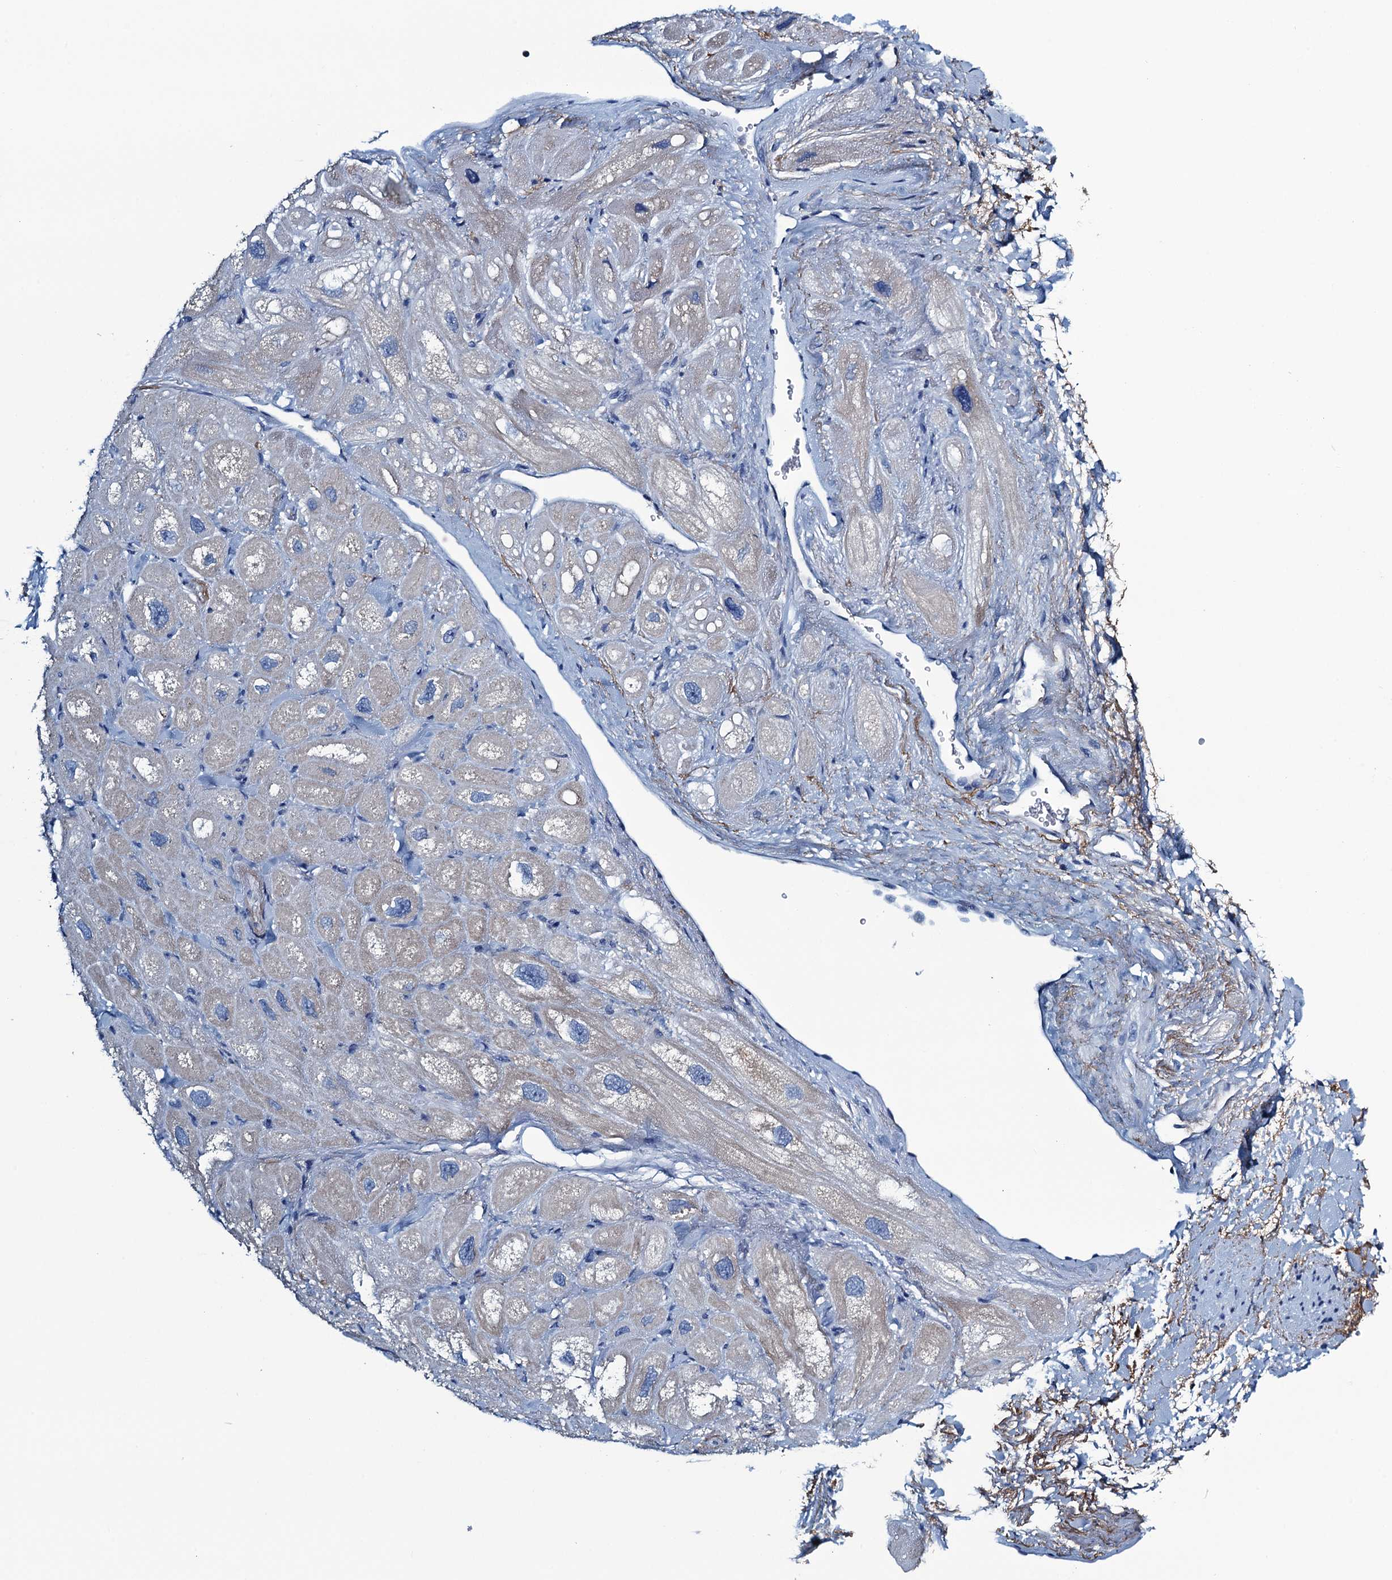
{"staining": {"intensity": "negative", "quantity": "none", "location": "none"}, "tissue": "heart muscle", "cell_type": "Cardiomyocytes", "image_type": "normal", "snomed": [{"axis": "morphology", "description": "Normal tissue, NOS"}, {"axis": "topography", "description": "Heart"}], "caption": "DAB immunohistochemical staining of unremarkable heart muscle reveals no significant positivity in cardiomyocytes. (DAB immunohistochemistry (IHC), high magnification).", "gene": "C10orf88", "patient": {"sex": "male", "age": 49}}